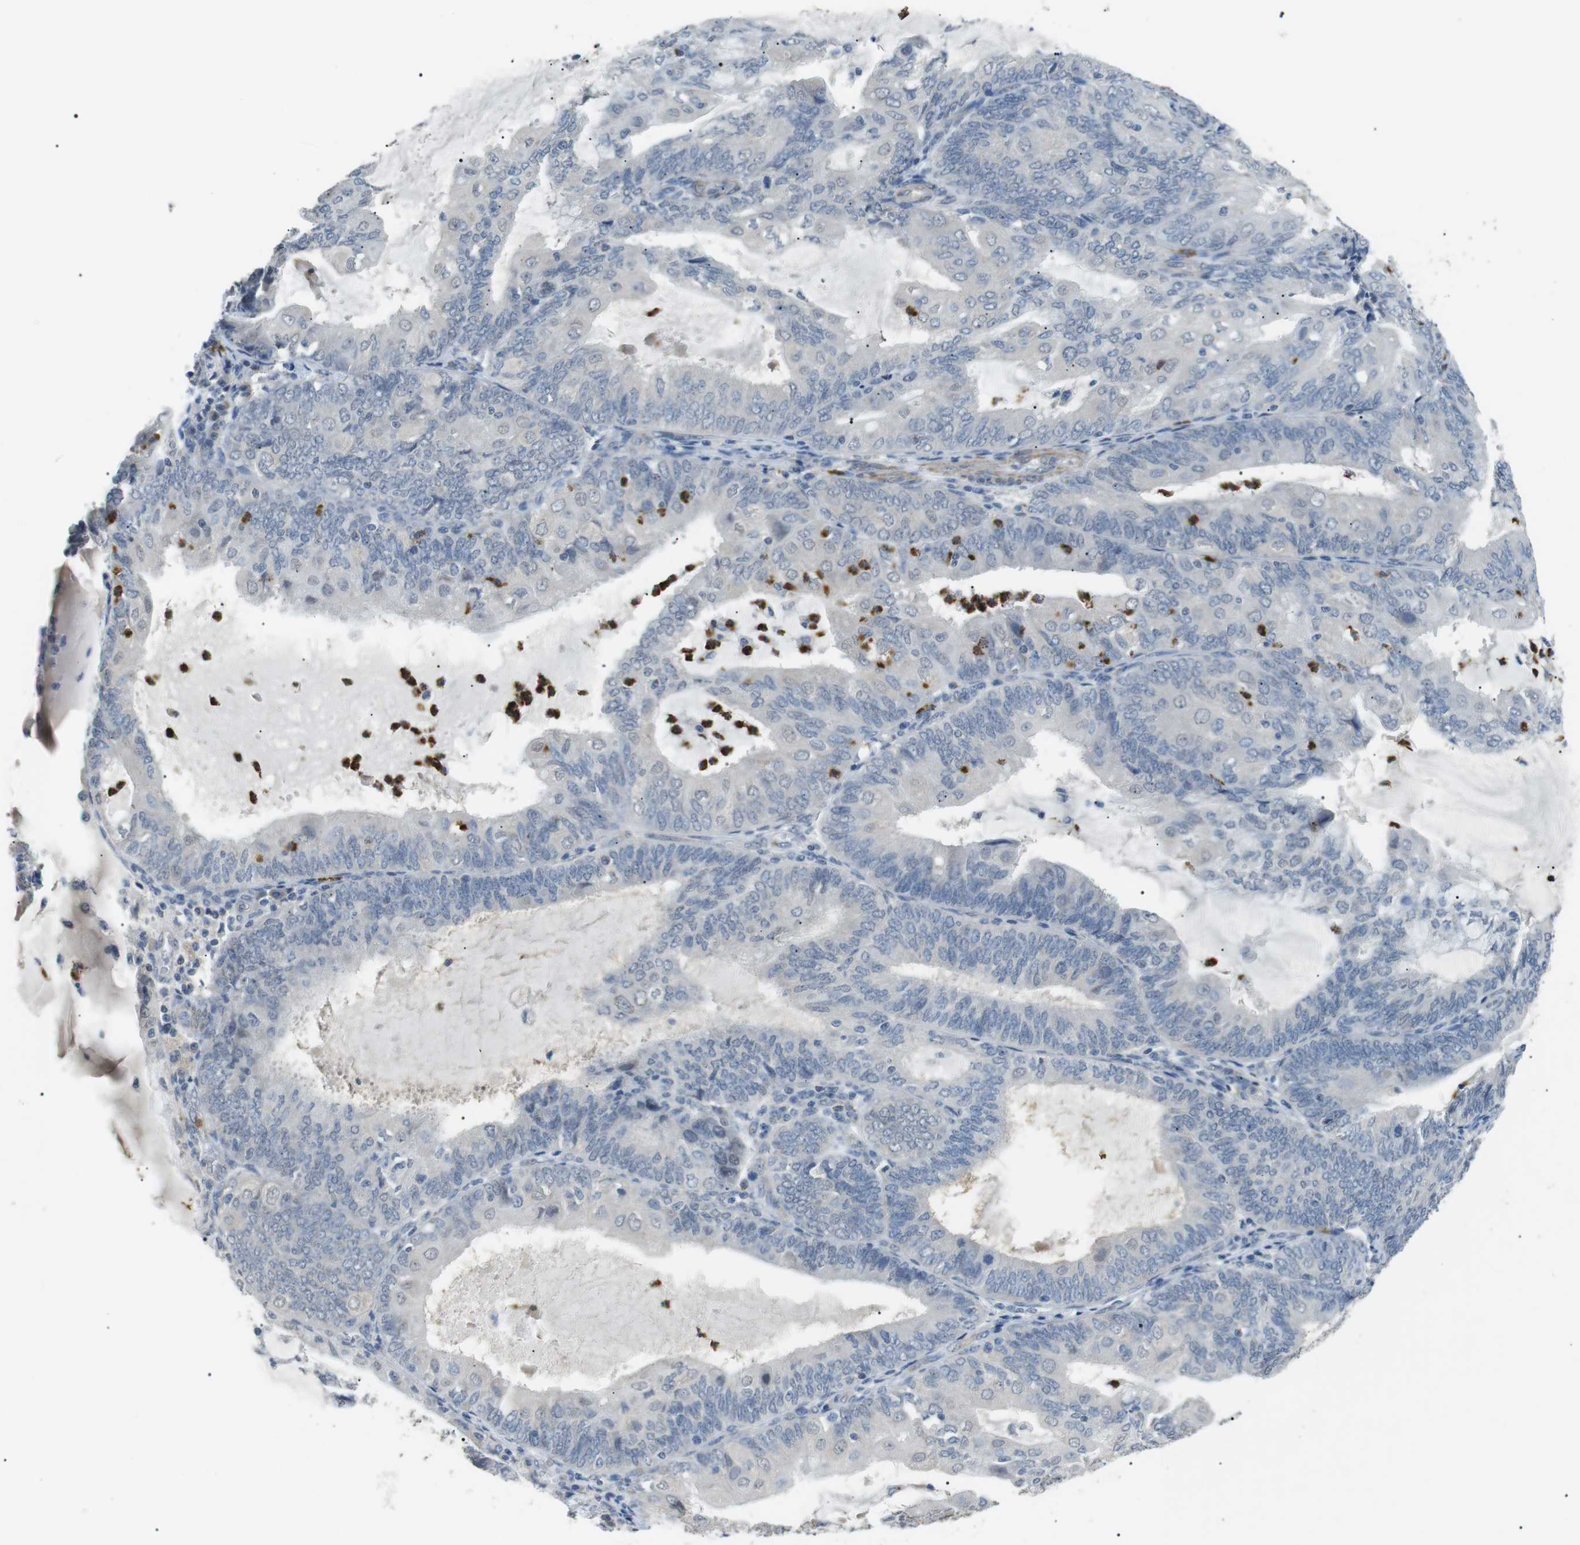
{"staining": {"intensity": "negative", "quantity": "none", "location": "none"}, "tissue": "endometrial cancer", "cell_type": "Tumor cells", "image_type": "cancer", "snomed": [{"axis": "morphology", "description": "Adenocarcinoma, NOS"}, {"axis": "topography", "description": "Endometrium"}], "caption": "Tumor cells show no significant expression in endometrial adenocarcinoma.", "gene": "GZMM", "patient": {"sex": "female", "age": 81}}